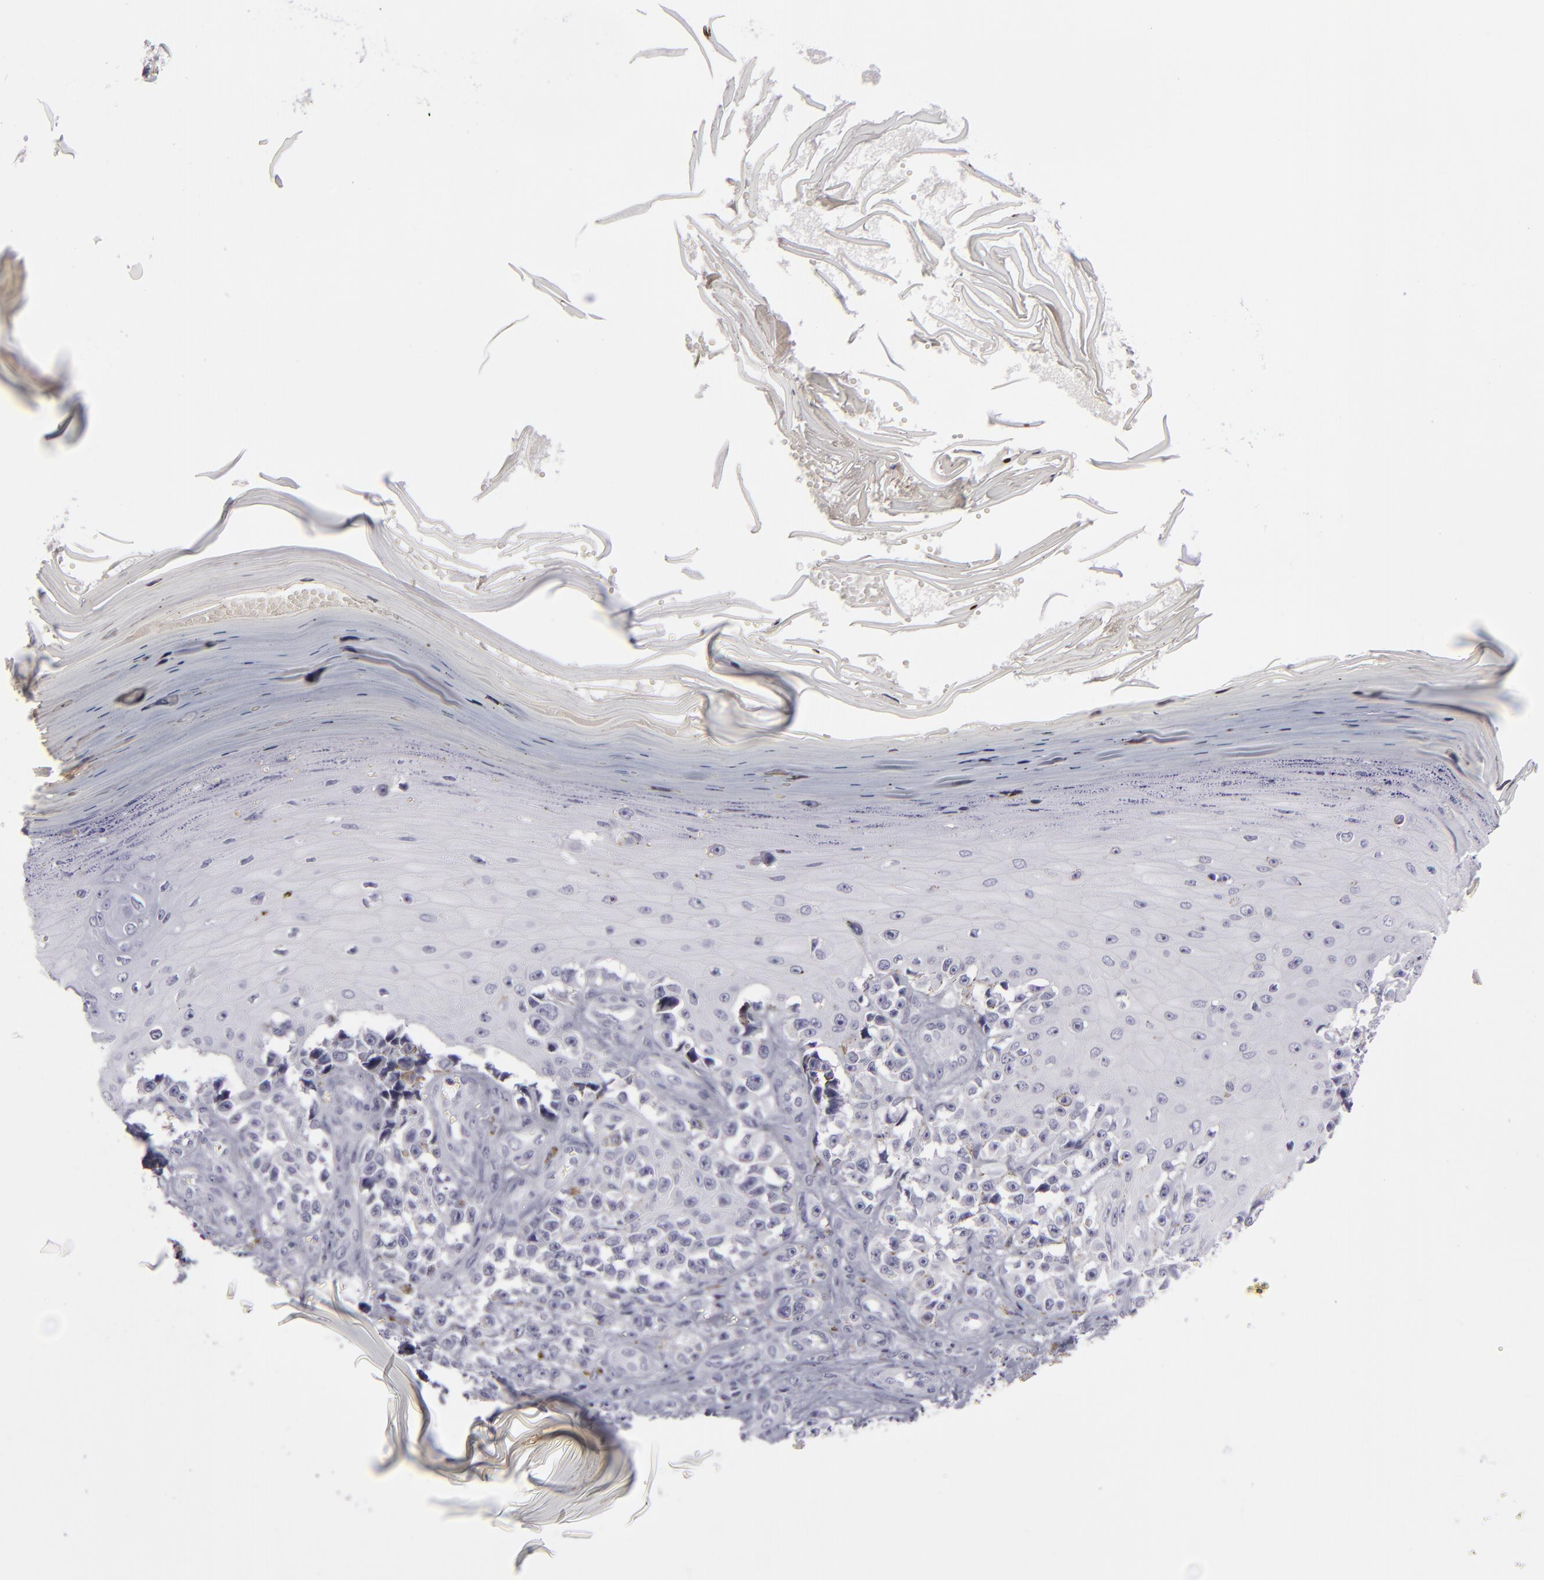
{"staining": {"intensity": "negative", "quantity": "none", "location": "none"}, "tissue": "melanoma", "cell_type": "Tumor cells", "image_type": "cancer", "snomed": [{"axis": "morphology", "description": "Malignant melanoma, NOS"}, {"axis": "topography", "description": "Skin"}], "caption": "Malignant melanoma was stained to show a protein in brown. There is no significant positivity in tumor cells. Nuclei are stained in blue.", "gene": "C9", "patient": {"sex": "female", "age": 82}}